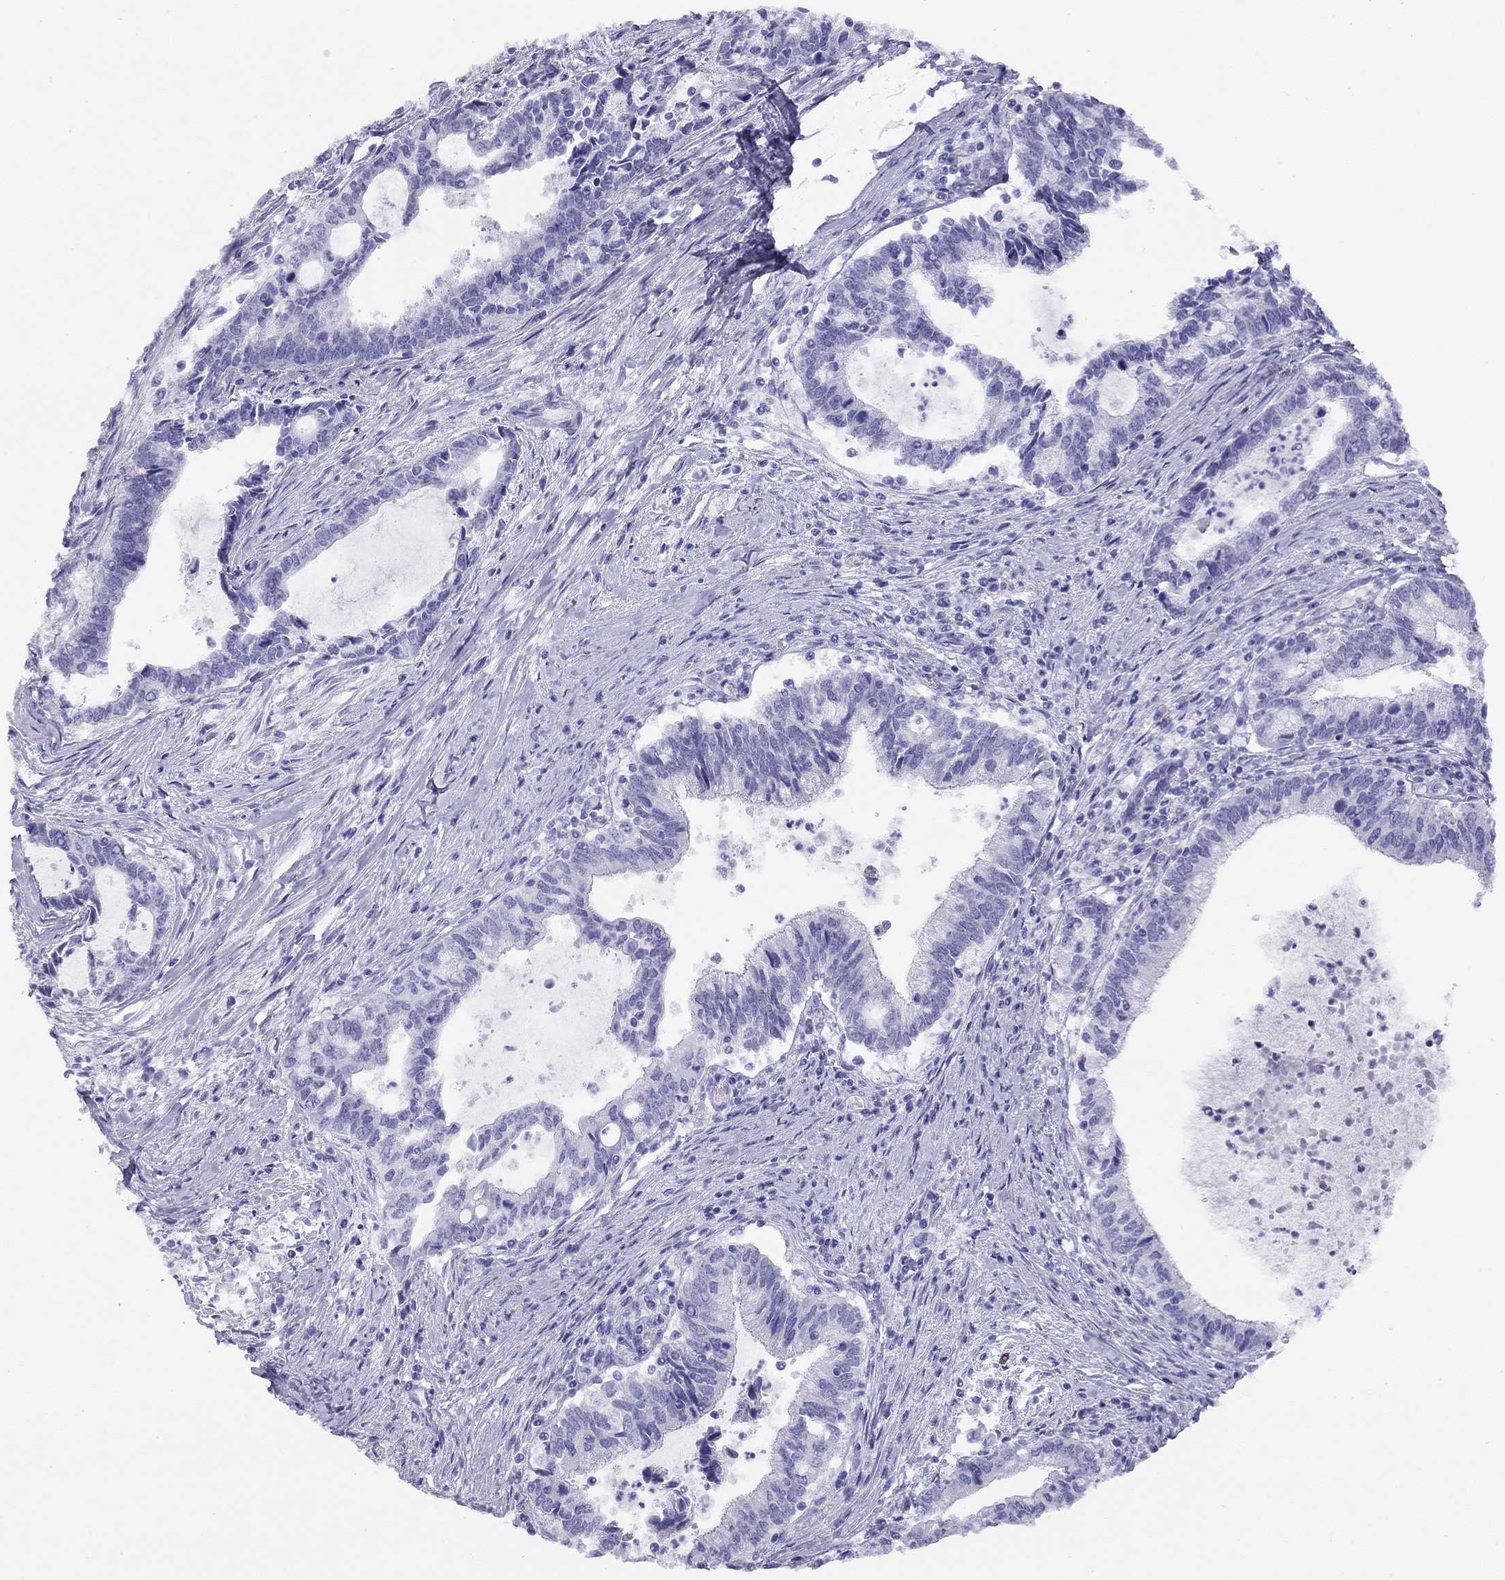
{"staining": {"intensity": "negative", "quantity": "none", "location": "none"}, "tissue": "cervical cancer", "cell_type": "Tumor cells", "image_type": "cancer", "snomed": [{"axis": "morphology", "description": "Adenocarcinoma, NOS"}, {"axis": "topography", "description": "Cervix"}], "caption": "Immunohistochemistry (IHC) image of neoplastic tissue: cervical adenocarcinoma stained with DAB displays no significant protein expression in tumor cells. (DAB (3,3'-diaminobenzidine) immunohistochemistry with hematoxylin counter stain).", "gene": "LRIT2", "patient": {"sex": "female", "age": 42}}